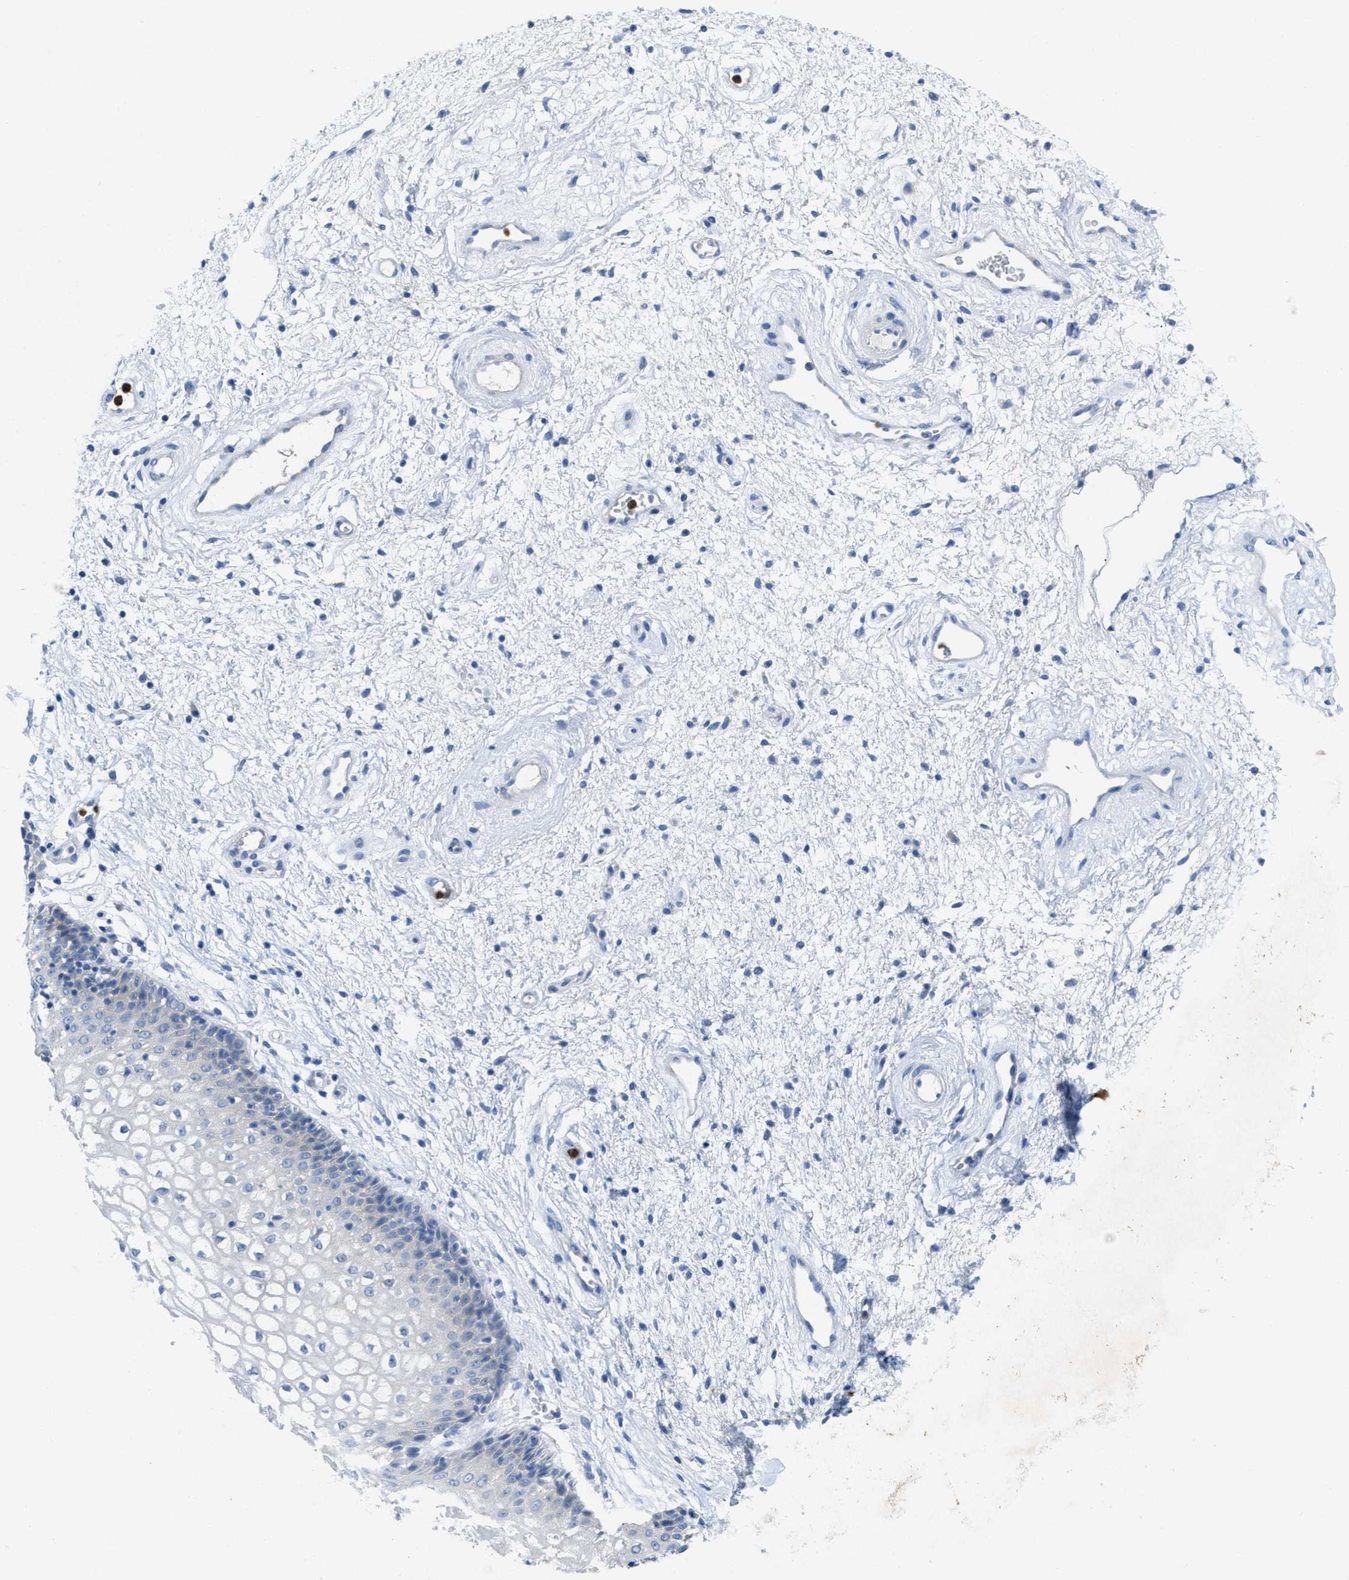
{"staining": {"intensity": "negative", "quantity": "none", "location": "none"}, "tissue": "vagina", "cell_type": "Squamous epithelial cells", "image_type": "normal", "snomed": [{"axis": "morphology", "description": "Normal tissue, NOS"}, {"axis": "topography", "description": "Vagina"}], "caption": "Vagina stained for a protein using immunohistochemistry reveals no positivity squamous epithelial cells.", "gene": "CKLF", "patient": {"sex": "female", "age": 34}}